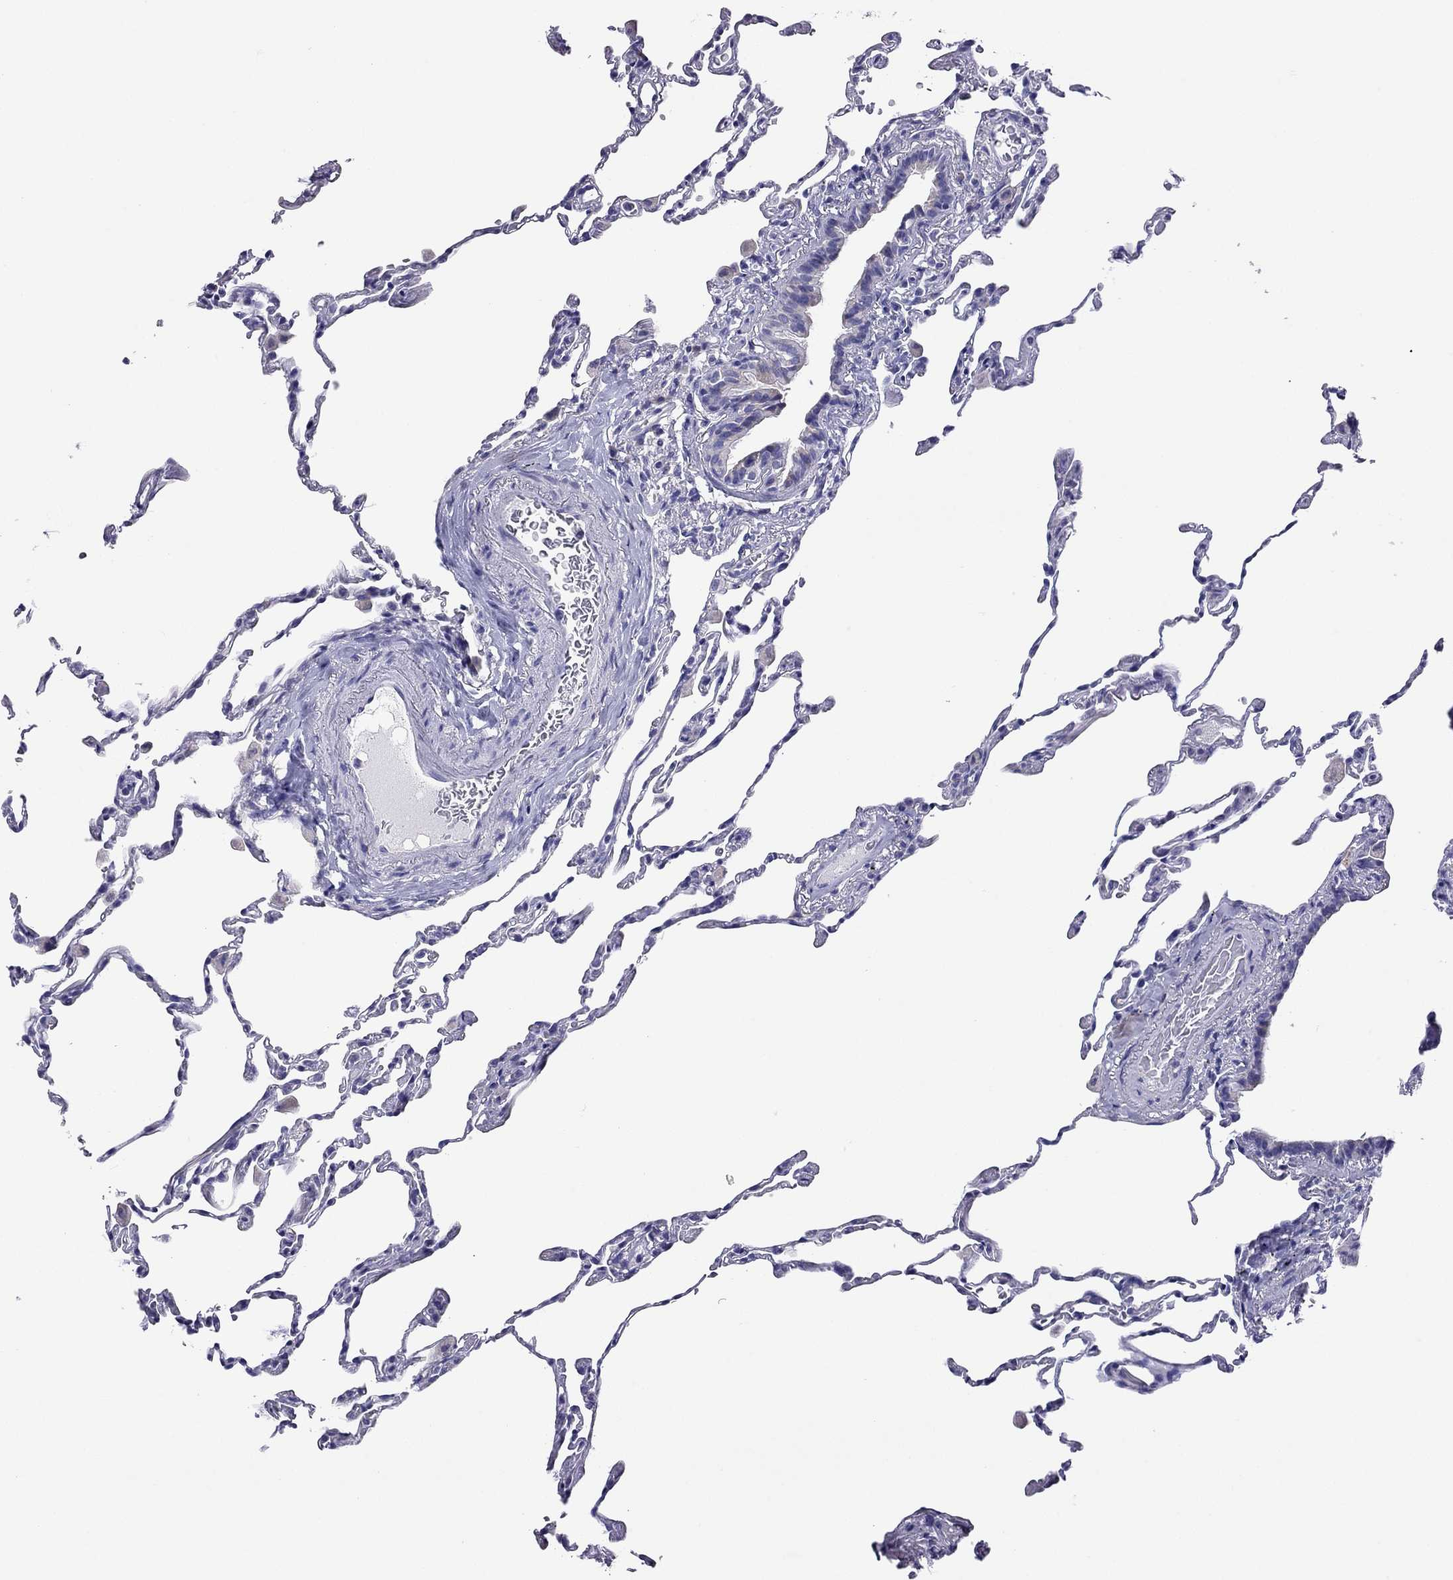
{"staining": {"intensity": "negative", "quantity": "none", "location": "none"}, "tissue": "lung", "cell_type": "Alveolar cells", "image_type": "normal", "snomed": [{"axis": "morphology", "description": "Normal tissue, NOS"}, {"axis": "topography", "description": "Lung"}], "caption": "Immunohistochemistry (IHC) image of benign lung: human lung stained with DAB shows no significant protein positivity in alveolar cells. The staining was performed using DAB to visualize the protein expression in brown, while the nuclei were stained in blue with hematoxylin (Magnification: 20x).", "gene": "COL9A1", "patient": {"sex": "female", "age": 57}}